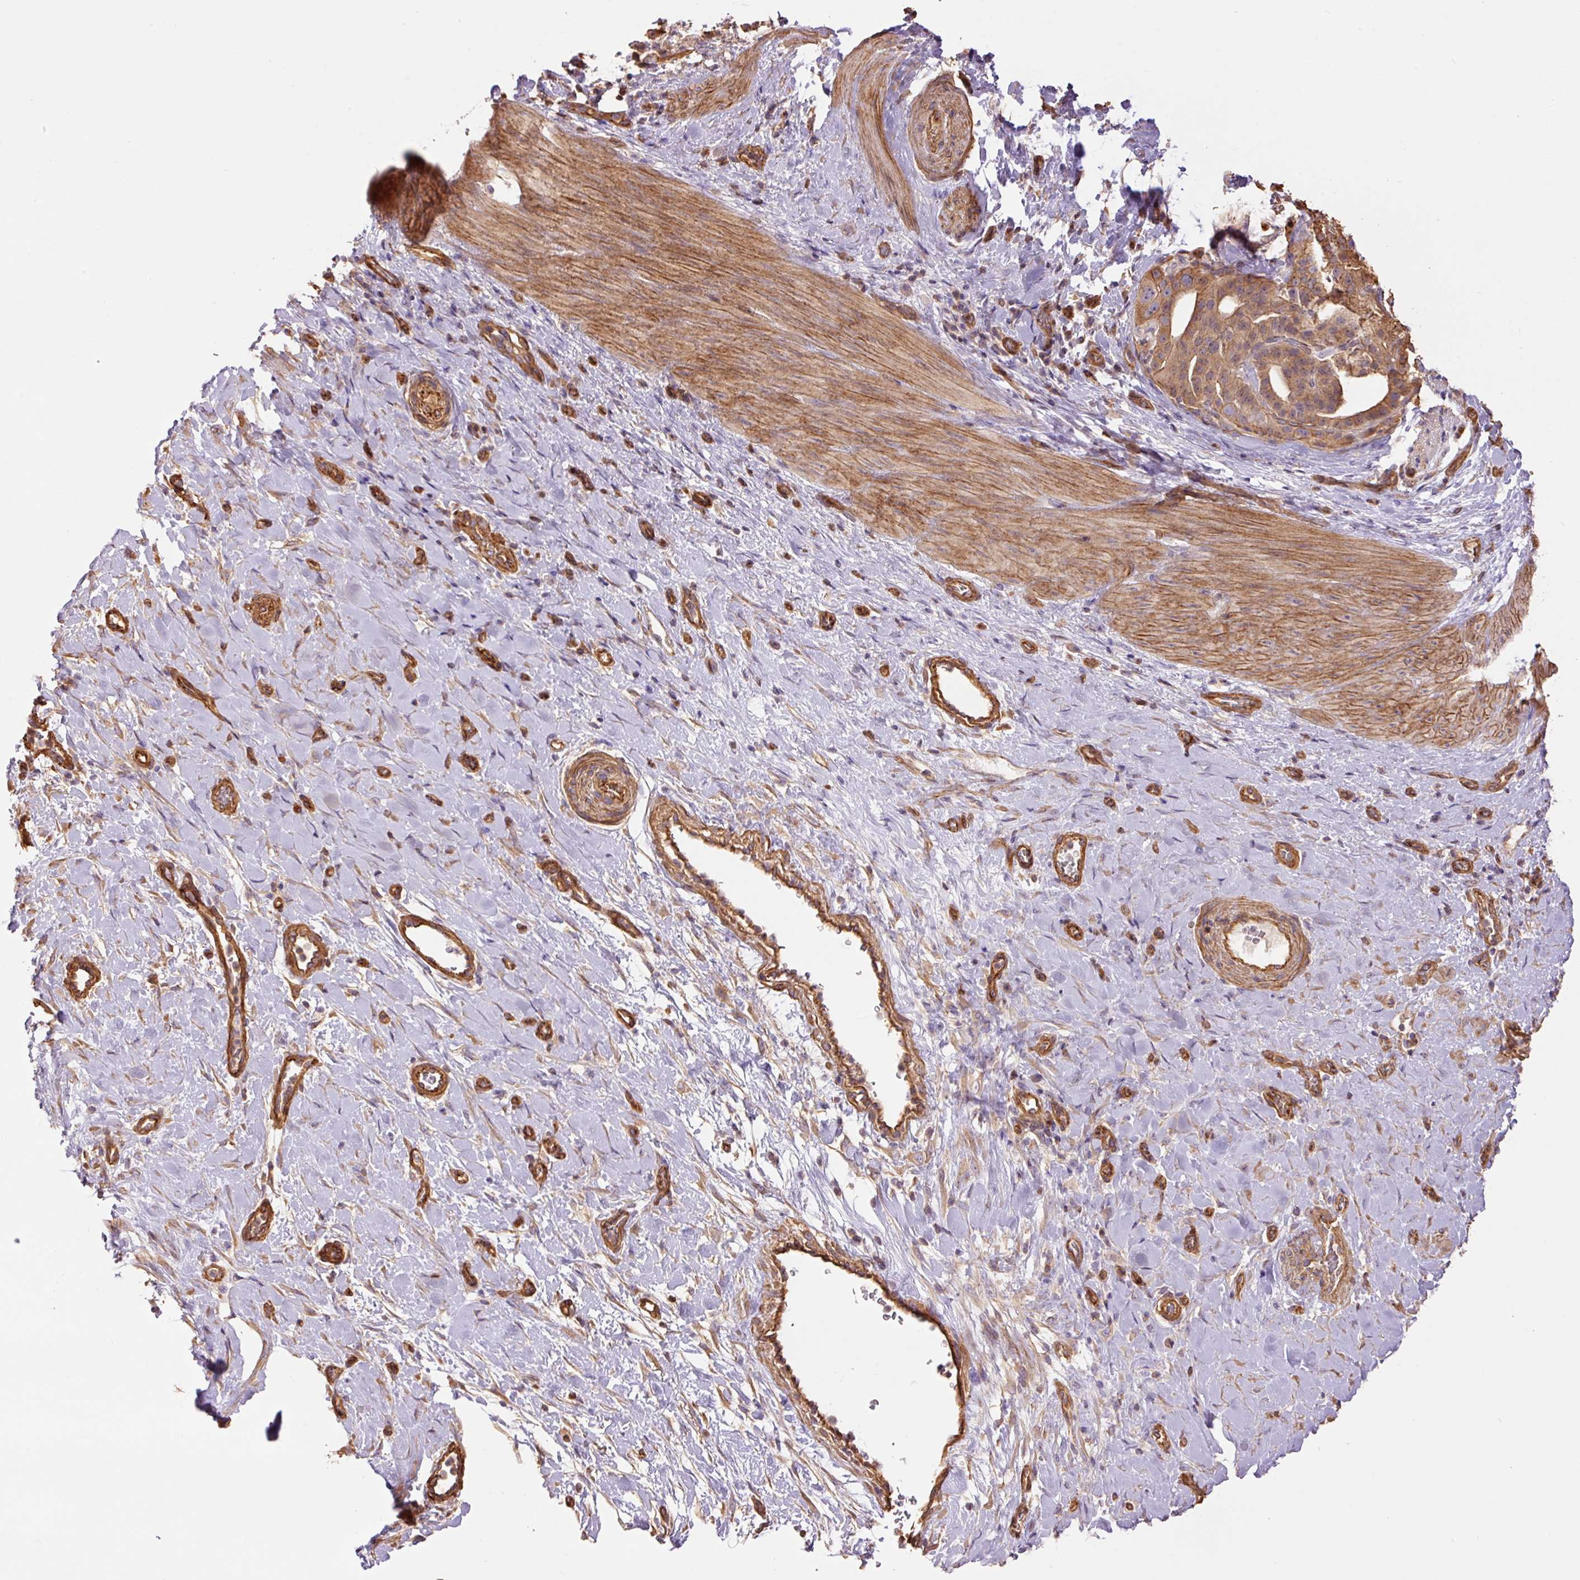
{"staining": {"intensity": "moderate", "quantity": ">75%", "location": "cytoplasmic/membranous"}, "tissue": "stomach cancer", "cell_type": "Tumor cells", "image_type": "cancer", "snomed": [{"axis": "morphology", "description": "Adenocarcinoma, NOS"}, {"axis": "topography", "description": "Stomach"}], "caption": "Immunohistochemistry (IHC) micrograph of human stomach cancer (adenocarcinoma) stained for a protein (brown), which displays medium levels of moderate cytoplasmic/membranous expression in approximately >75% of tumor cells.", "gene": "PPP1R1B", "patient": {"sex": "male", "age": 48}}